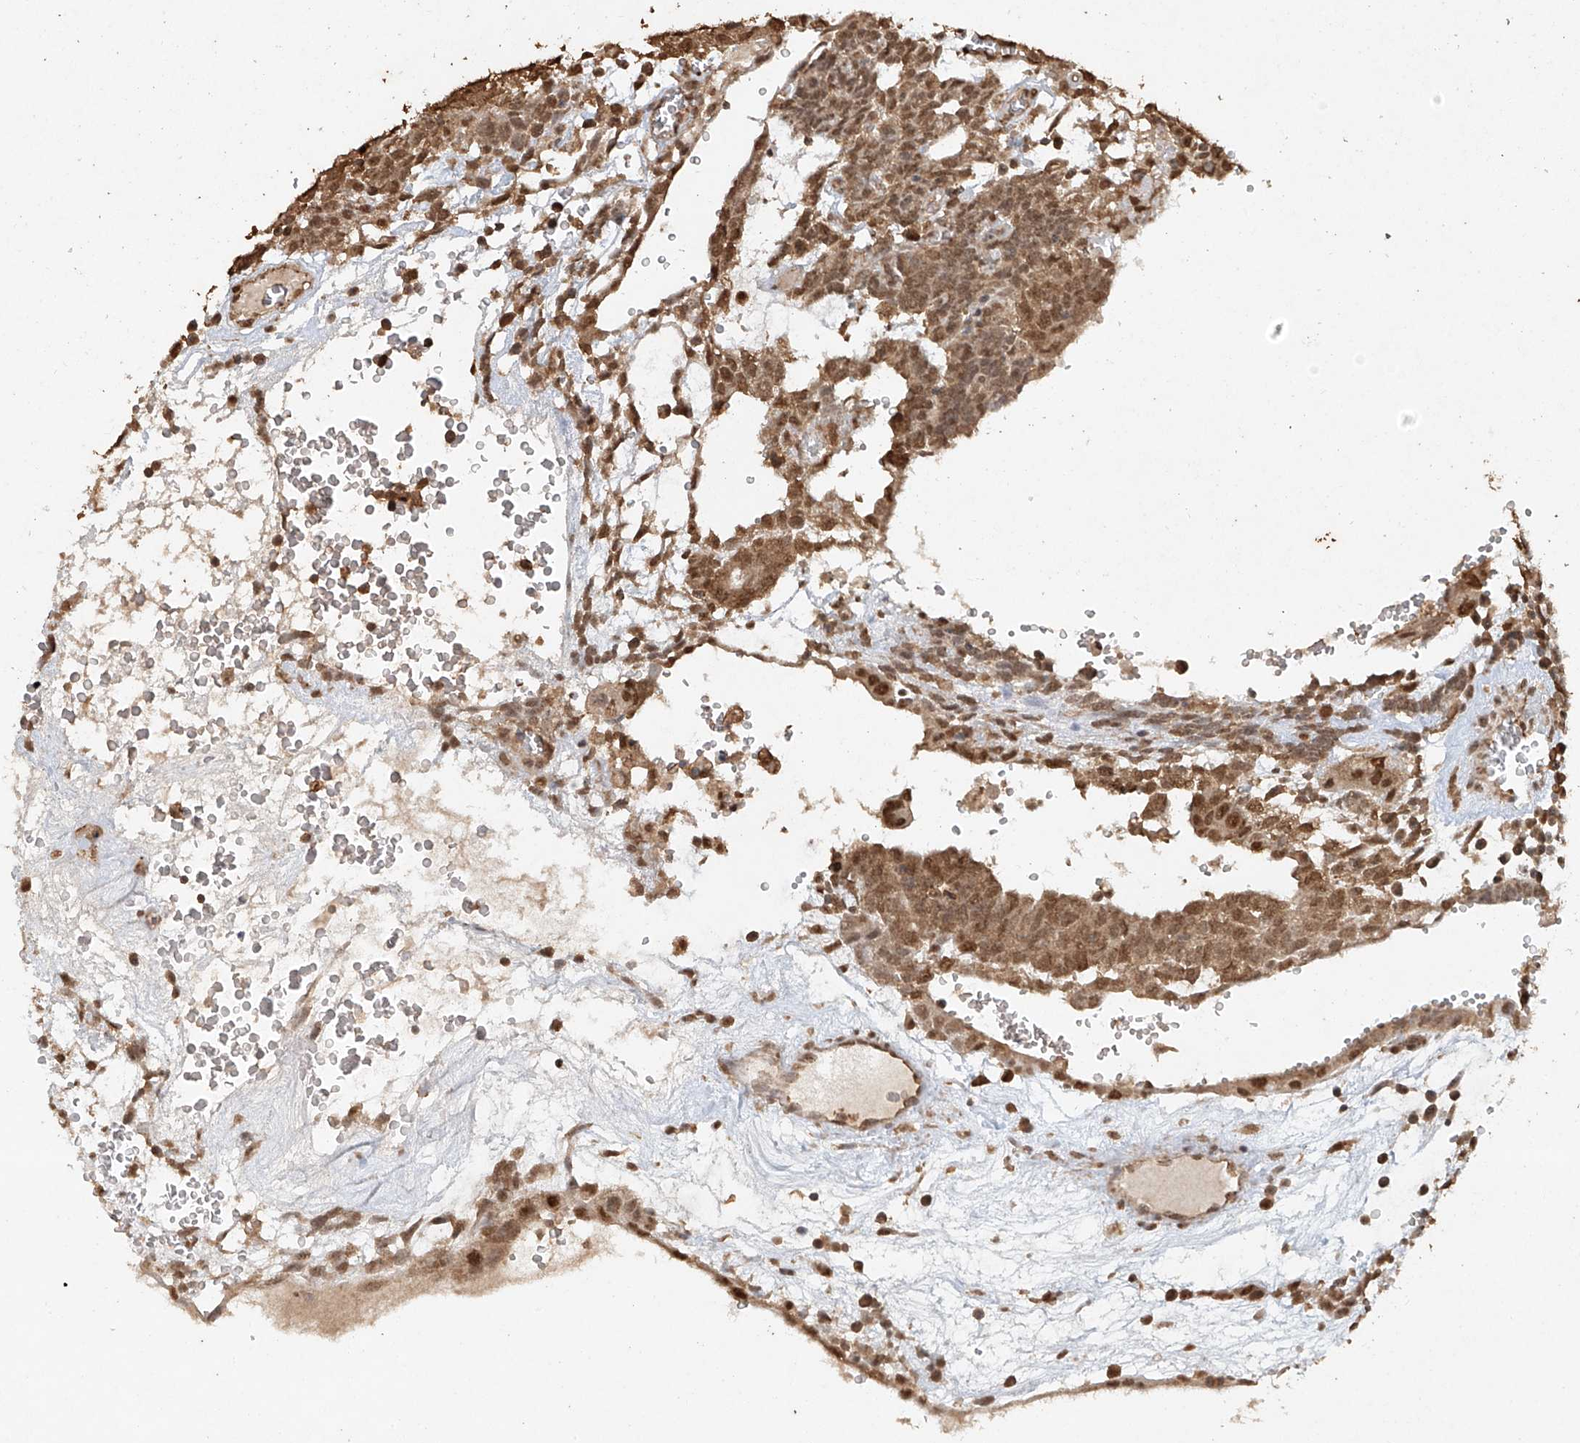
{"staining": {"intensity": "moderate", "quantity": ">75%", "location": "cytoplasmic/membranous,nuclear"}, "tissue": "testis cancer", "cell_type": "Tumor cells", "image_type": "cancer", "snomed": [{"axis": "morphology", "description": "Seminoma, NOS"}, {"axis": "morphology", "description": "Carcinoma, Embryonal, NOS"}, {"axis": "topography", "description": "Testis"}], "caption": "Tumor cells reveal moderate cytoplasmic/membranous and nuclear expression in approximately >75% of cells in testis cancer.", "gene": "TIGAR", "patient": {"sex": "male", "age": 52}}